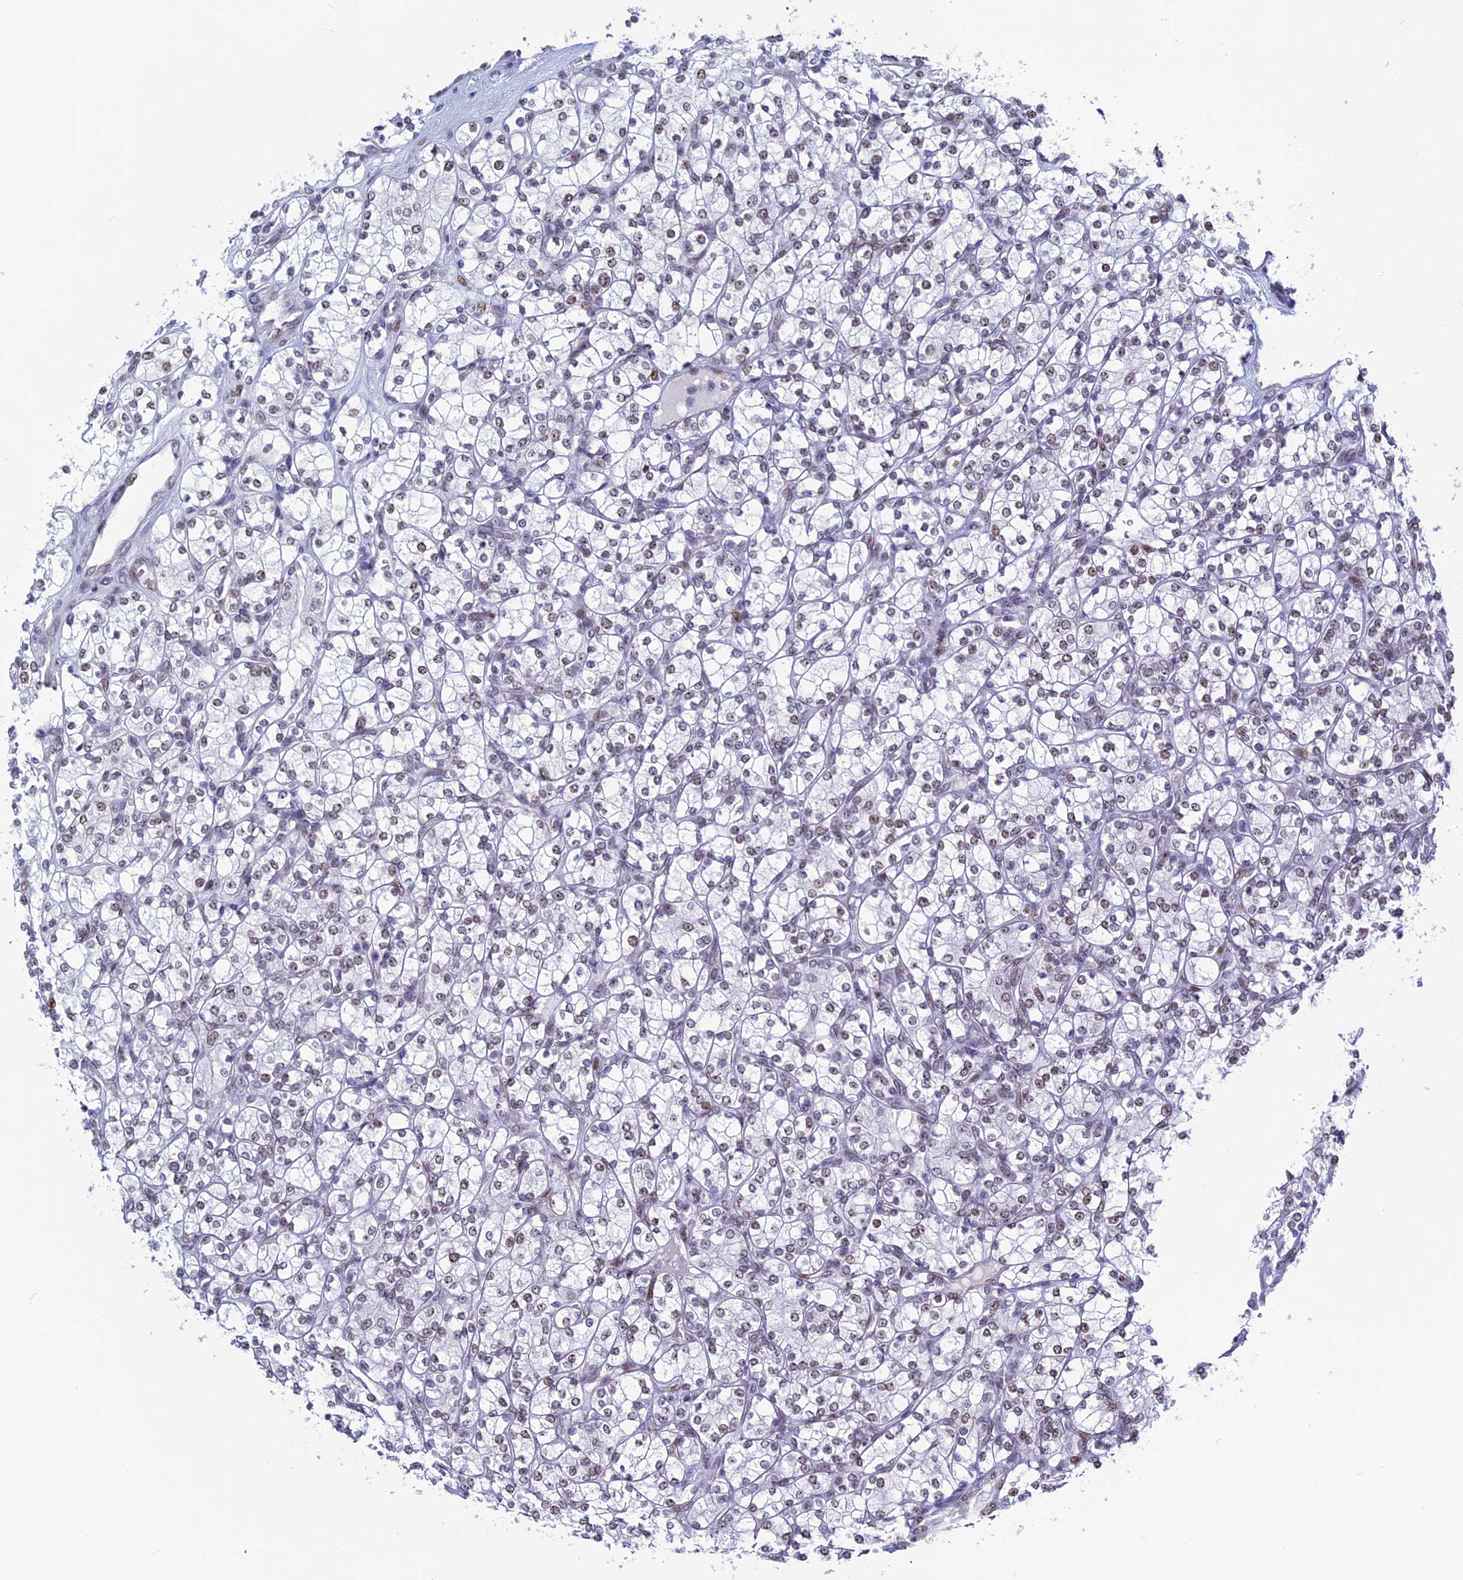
{"staining": {"intensity": "weak", "quantity": "25%-75%", "location": "nuclear"}, "tissue": "renal cancer", "cell_type": "Tumor cells", "image_type": "cancer", "snomed": [{"axis": "morphology", "description": "Adenocarcinoma, NOS"}, {"axis": "topography", "description": "Kidney"}], "caption": "Immunohistochemistry (IHC) histopathology image of neoplastic tissue: human renal cancer (adenocarcinoma) stained using immunohistochemistry (IHC) displays low levels of weak protein expression localized specifically in the nuclear of tumor cells, appearing as a nuclear brown color.", "gene": "CCDC86", "patient": {"sex": "male", "age": 77}}